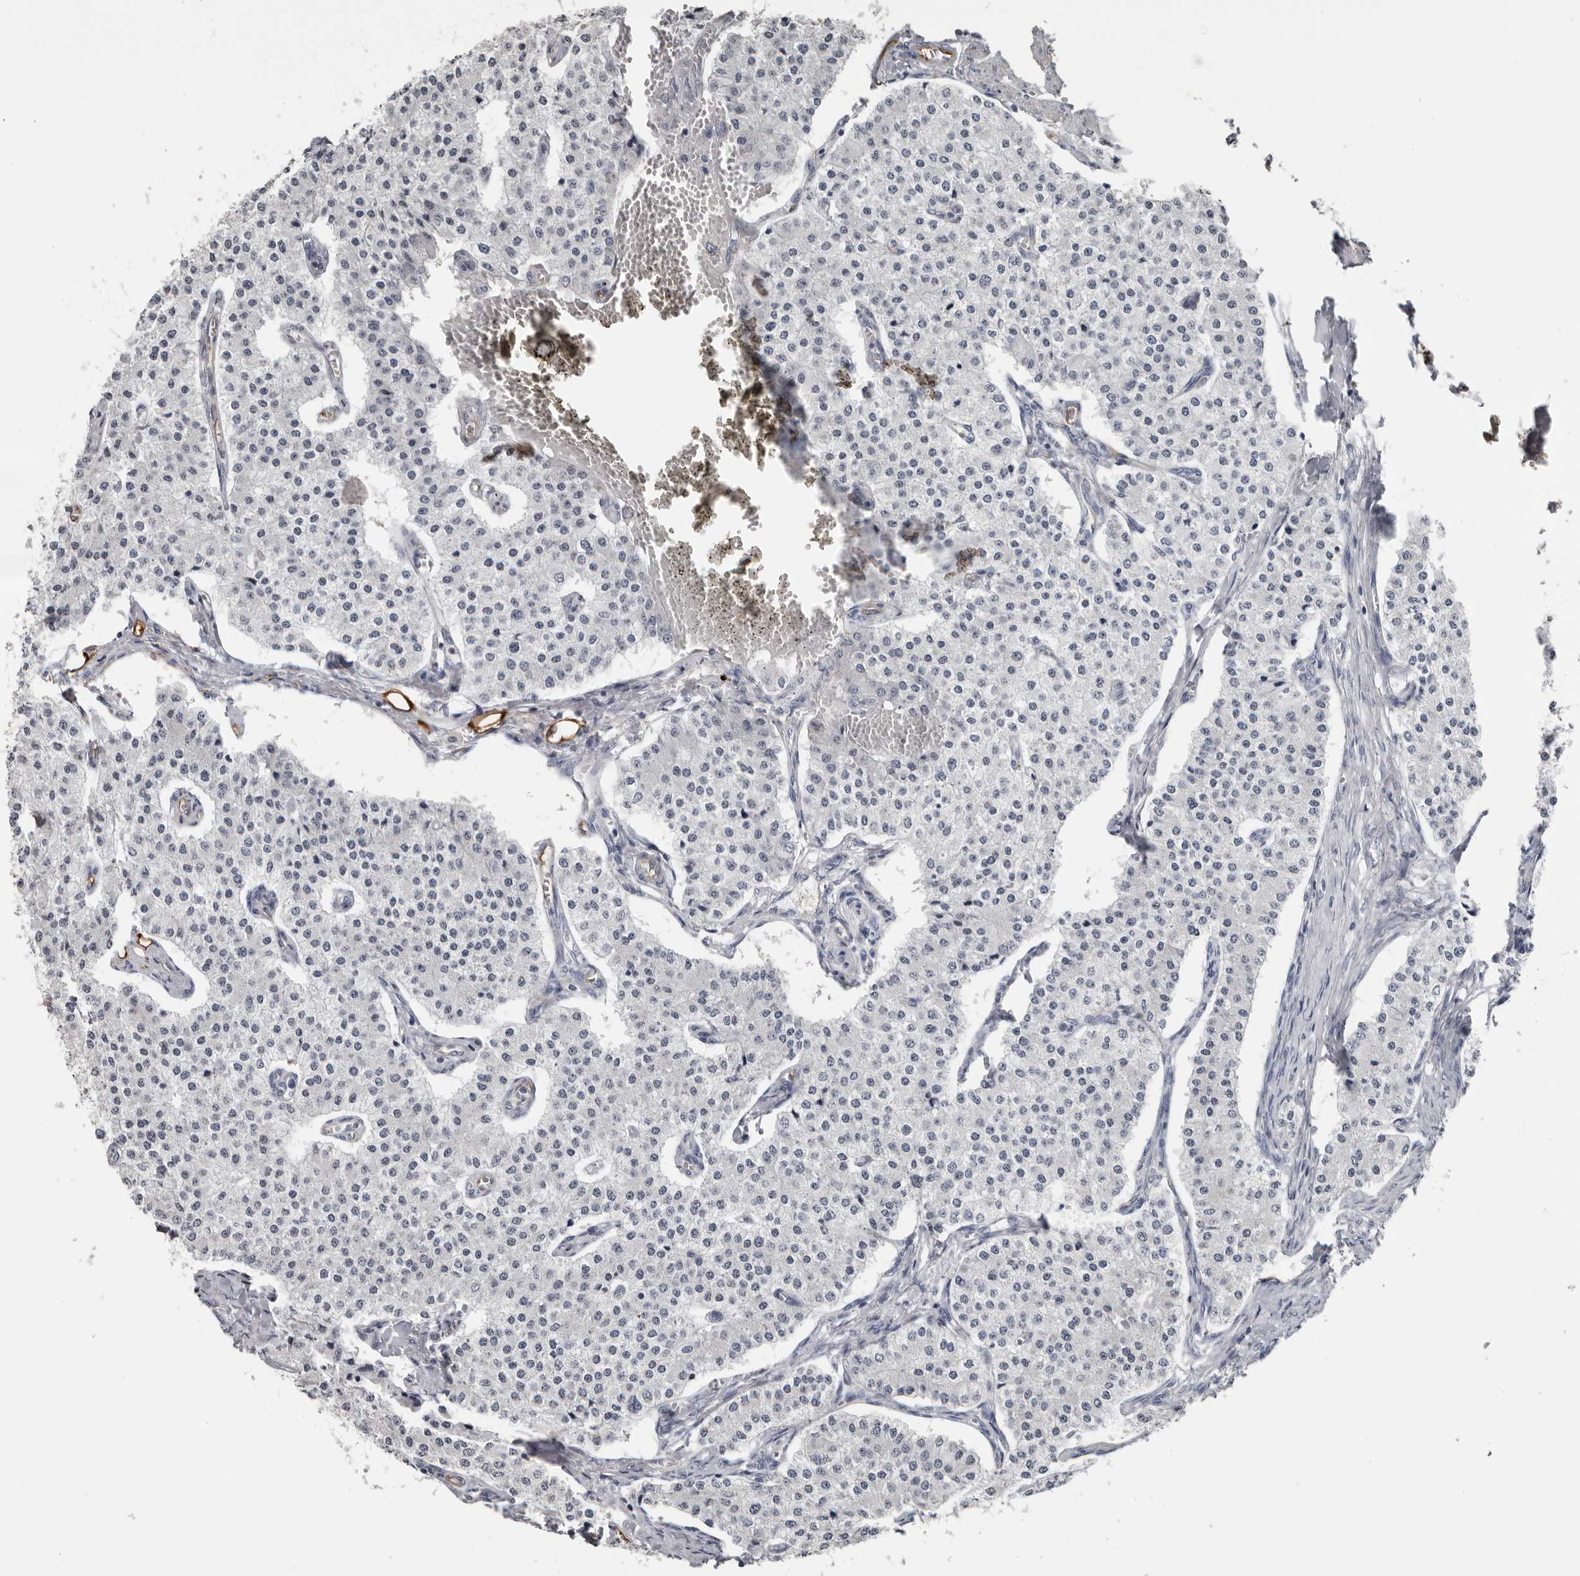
{"staining": {"intensity": "negative", "quantity": "none", "location": "none"}, "tissue": "carcinoid", "cell_type": "Tumor cells", "image_type": "cancer", "snomed": [{"axis": "morphology", "description": "Carcinoid, malignant, NOS"}, {"axis": "topography", "description": "Colon"}], "caption": "Histopathology image shows no protein staining in tumor cells of malignant carcinoid tissue.", "gene": "FABP7", "patient": {"sex": "female", "age": 52}}